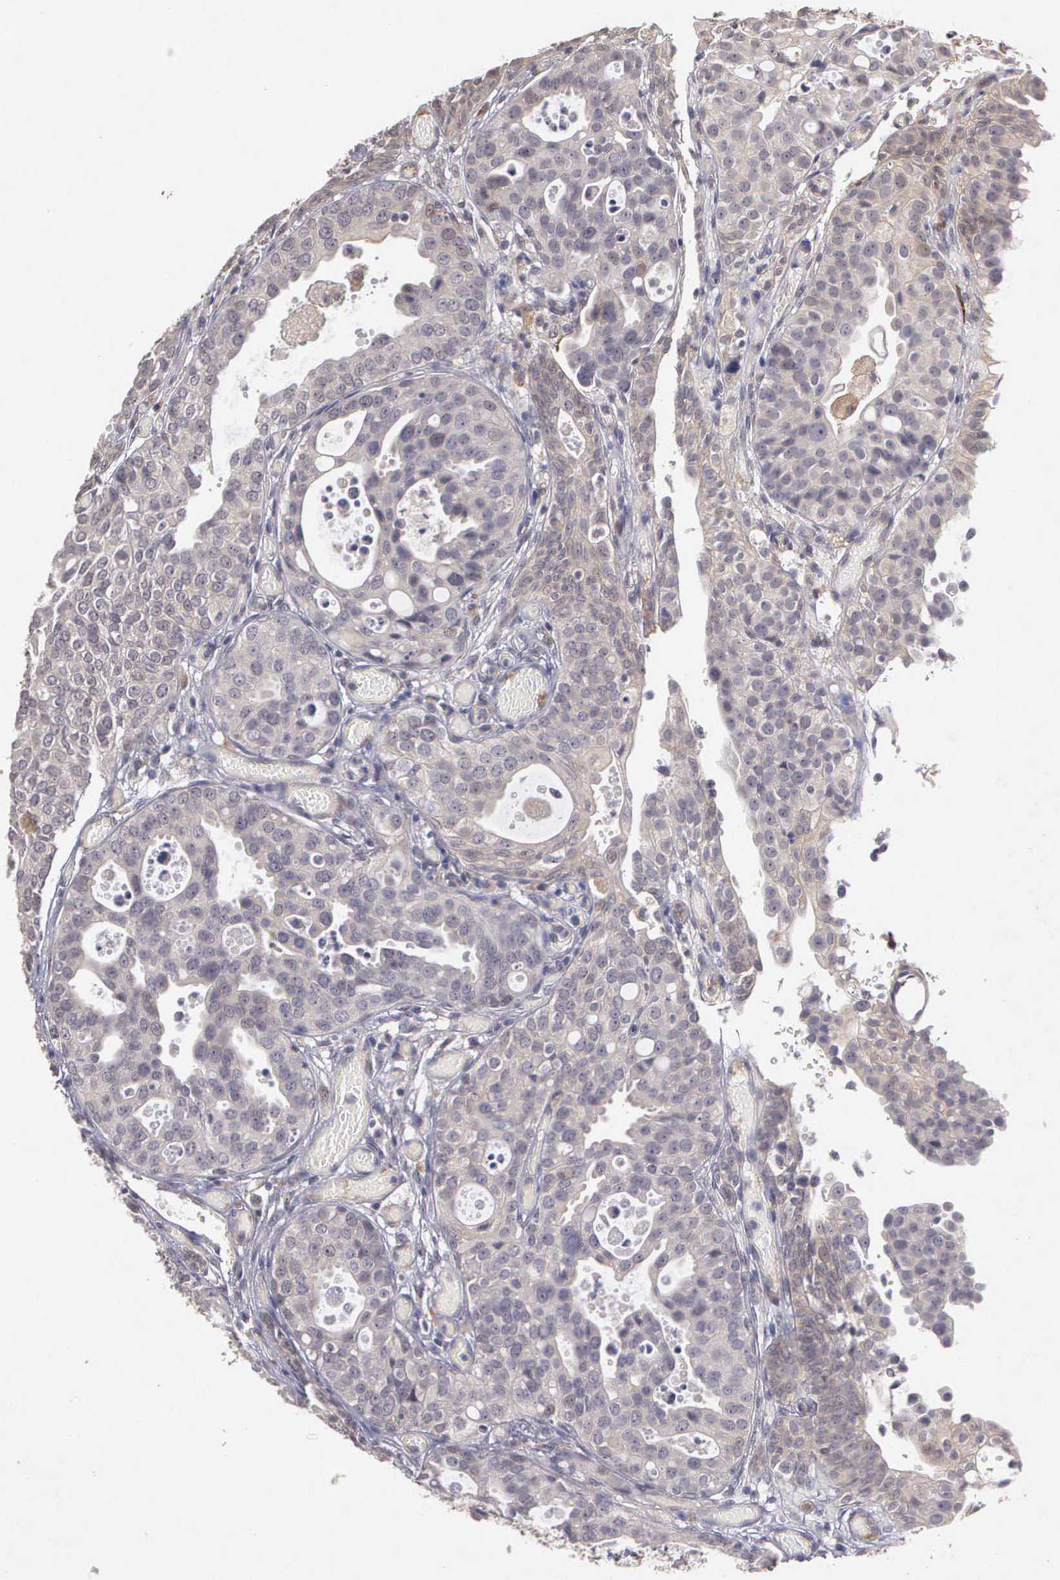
{"staining": {"intensity": "weak", "quantity": ">75%", "location": "cytoplasmic/membranous"}, "tissue": "urothelial cancer", "cell_type": "Tumor cells", "image_type": "cancer", "snomed": [{"axis": "morphology", "description": "Urothelial carcinoma, High grade"}, {"axis": "topography", "description": "Urinary bladder"}], "caption": "A histopathology image showing weak cytoplasmic/membranous staining in approximately >75% of tumor cells in urothelial carcinoma (high-grade), as visualized by brown immunohistochemical staining.", "gene": "RTL10", "patient": {"sex": "male", "age": 78}}